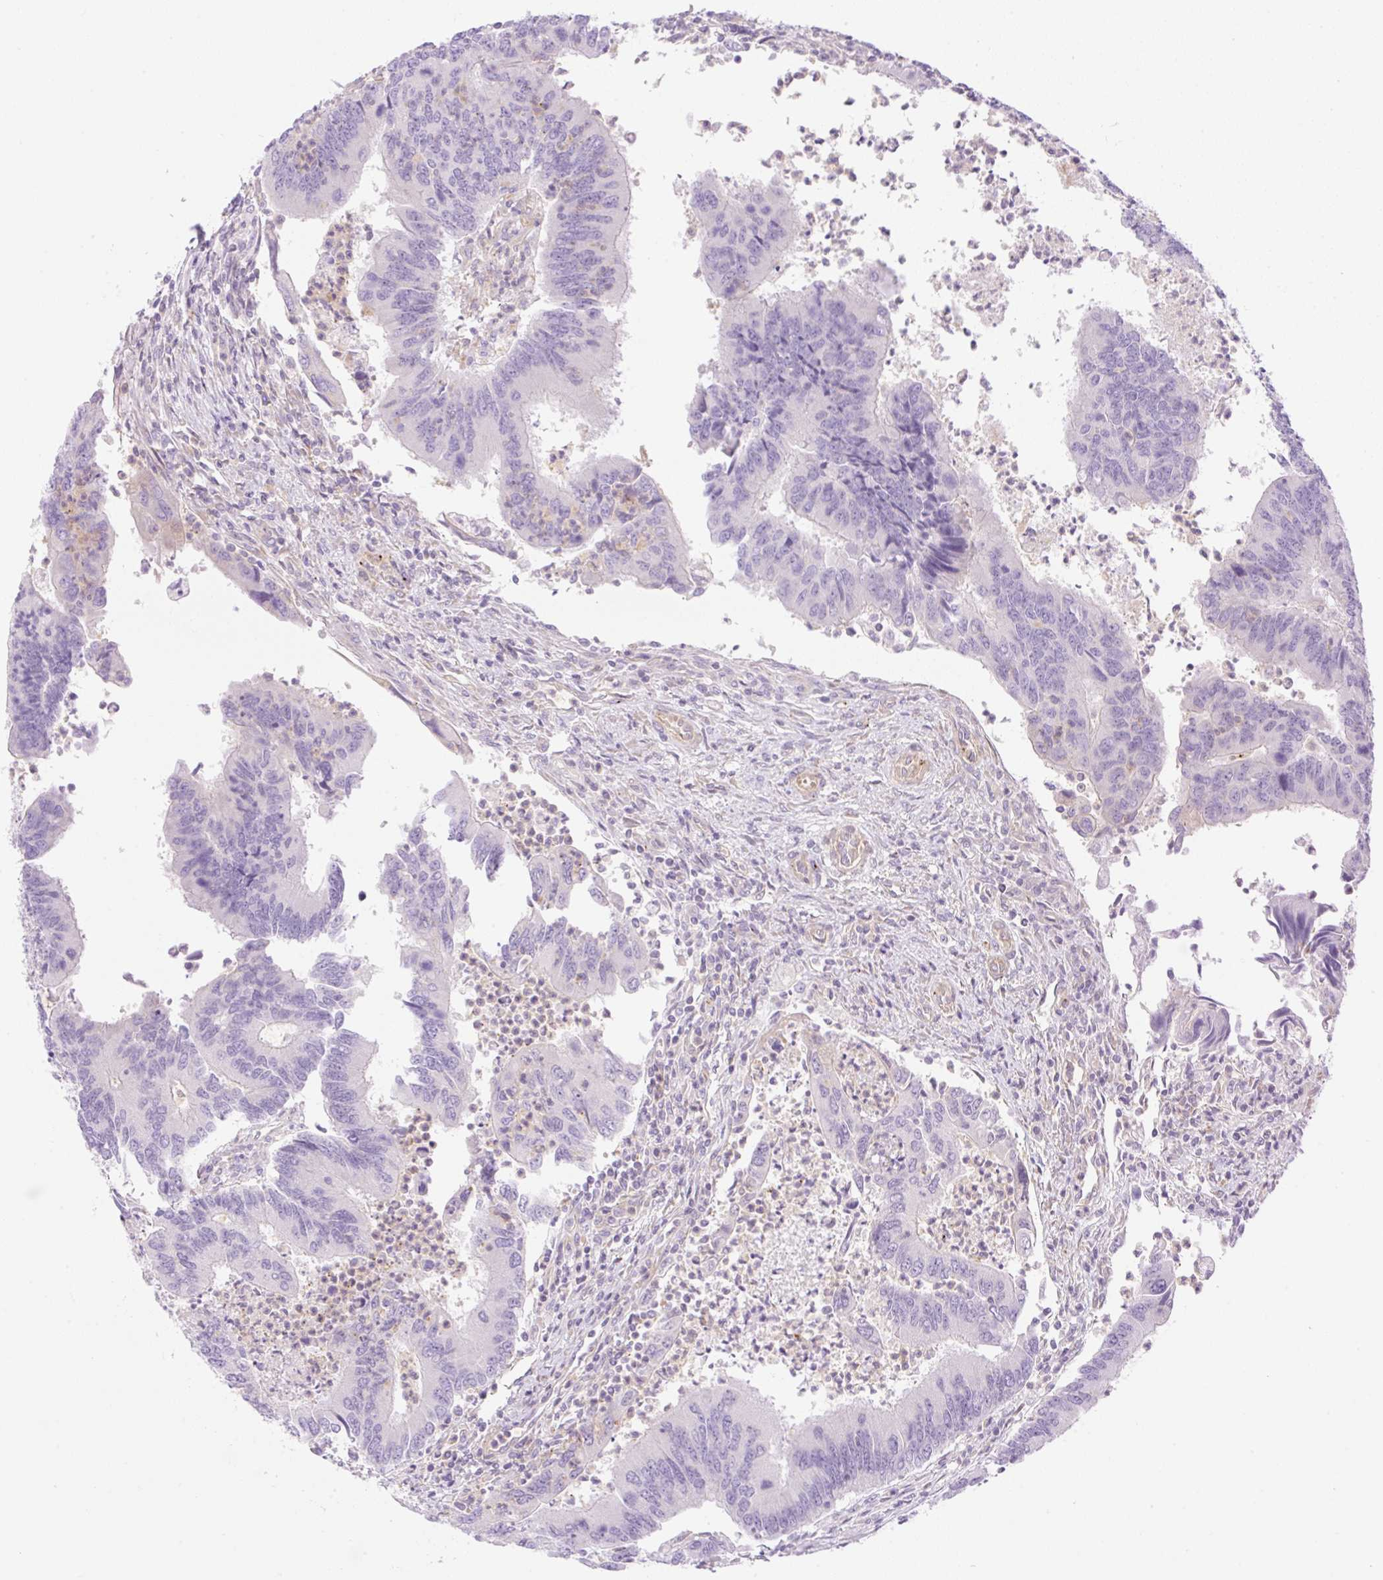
{"staining": {"intensity": "negative", "quantity": "none", "location": "none"}, "tissue": "colorectal cancer", "cell_type": "Tumor cells", "image_type": "cancer", "snomed": [{"axis": "morphology", "description": "Adenocarcinoma, NOS"}, {"axis": "topography", "description": "Colon"}], "caption": "The micrograph exhibits no staining of tumor cells in adenocarcinoma (colorectal).", "gene": "EHD3", "patient": {"sex": "female", "age": 67}}